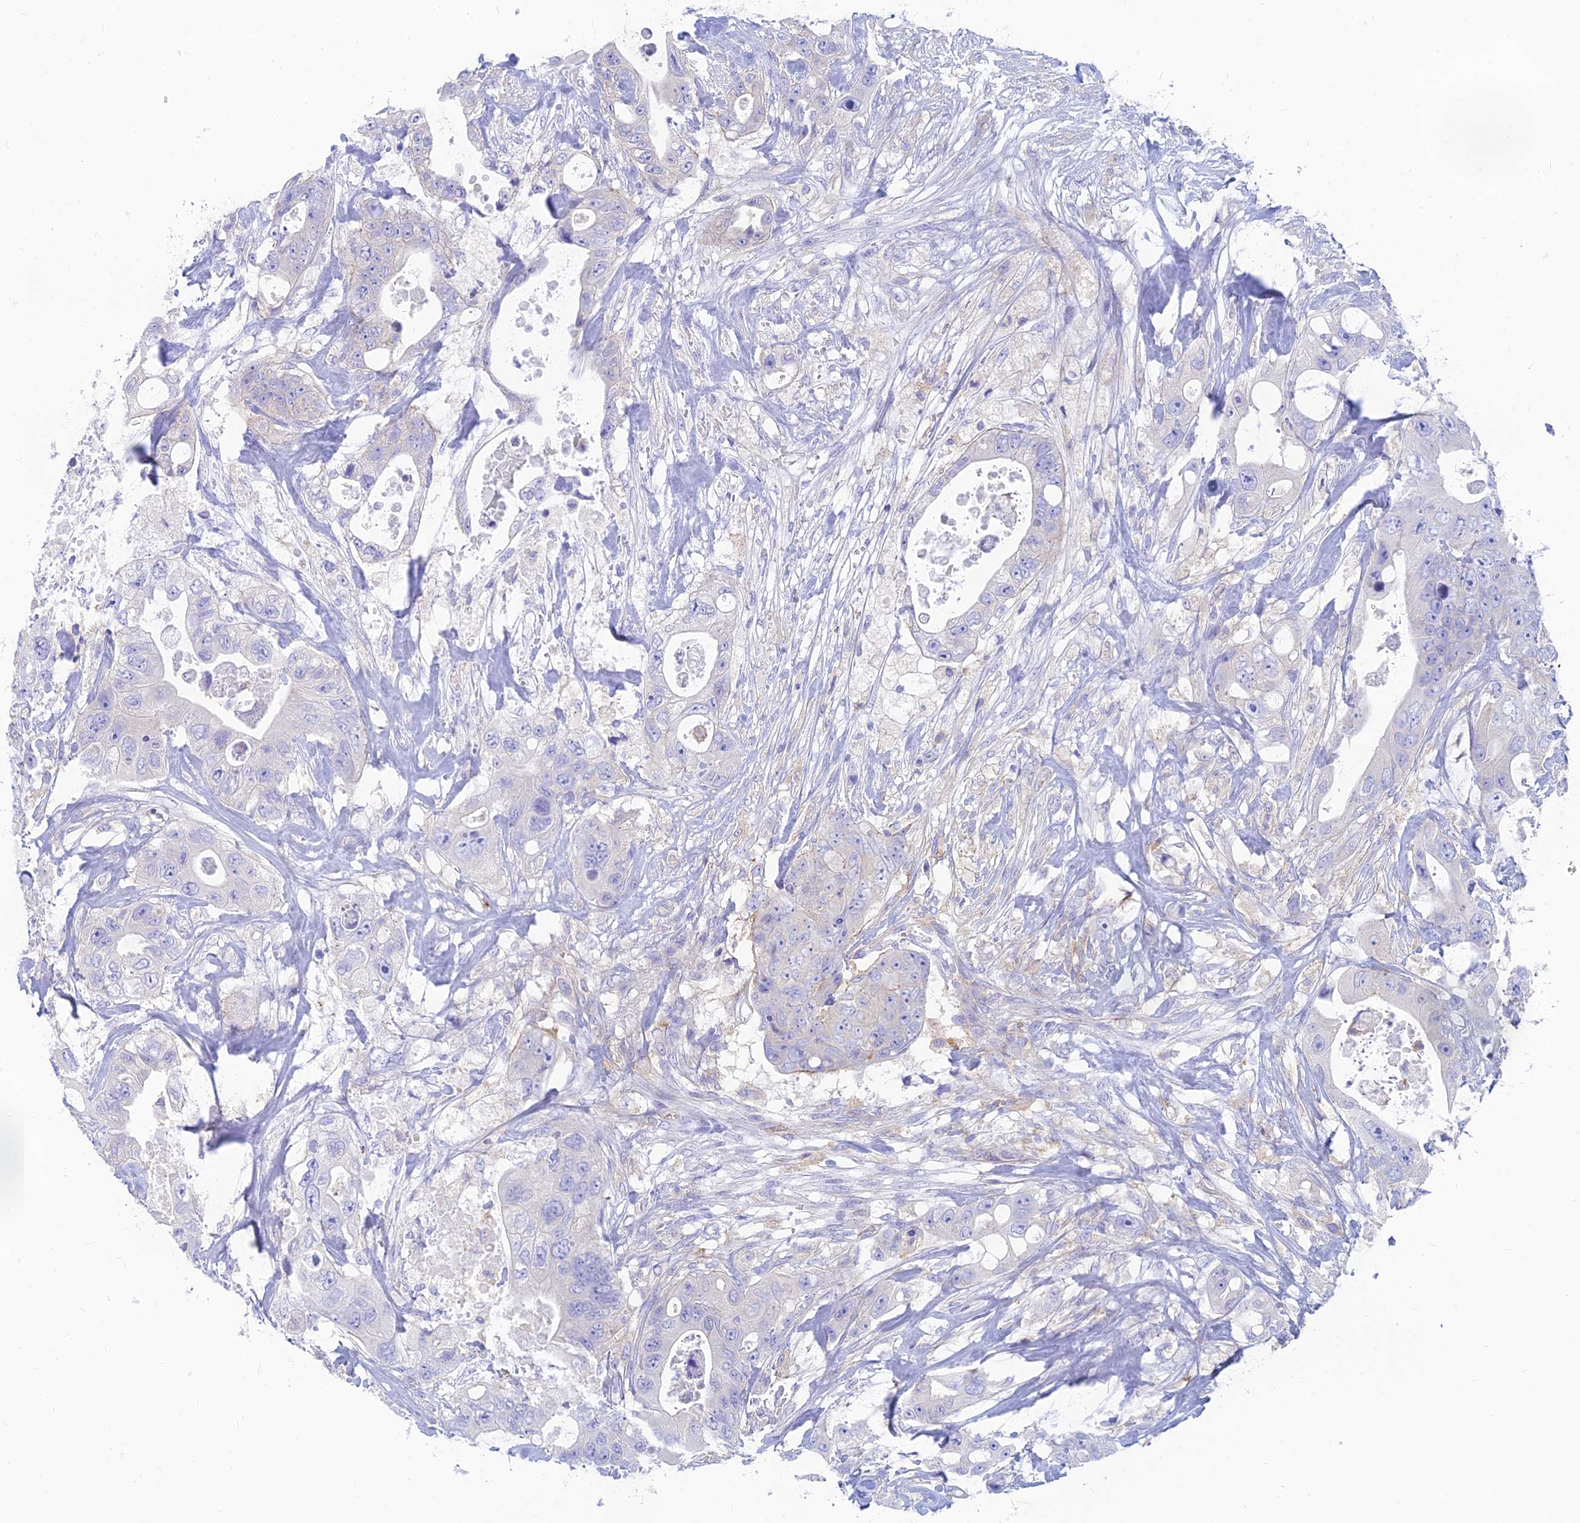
{"staining": {"intensity": "negative", "quantity": "none", "location": "none"}, "tissue": "colorectal cancer", "cell_type": "Tumor cells", "image_type": "cancer", "snomed": [{"axis": "morphology", "description": "Adenocarcinoma, NOS"}, {"axis": "topography", "description": "Colon"}], "caption": "High power microscopy micrograph of an IHC histopathology image of colorectal cancer (adenocarcinoma), revealing no significant expression in tumor cells. (IHC, brightfield microscopy, high magnification).", "gene": "STRN4", "patient": {"sex": "female", "age": 46}}